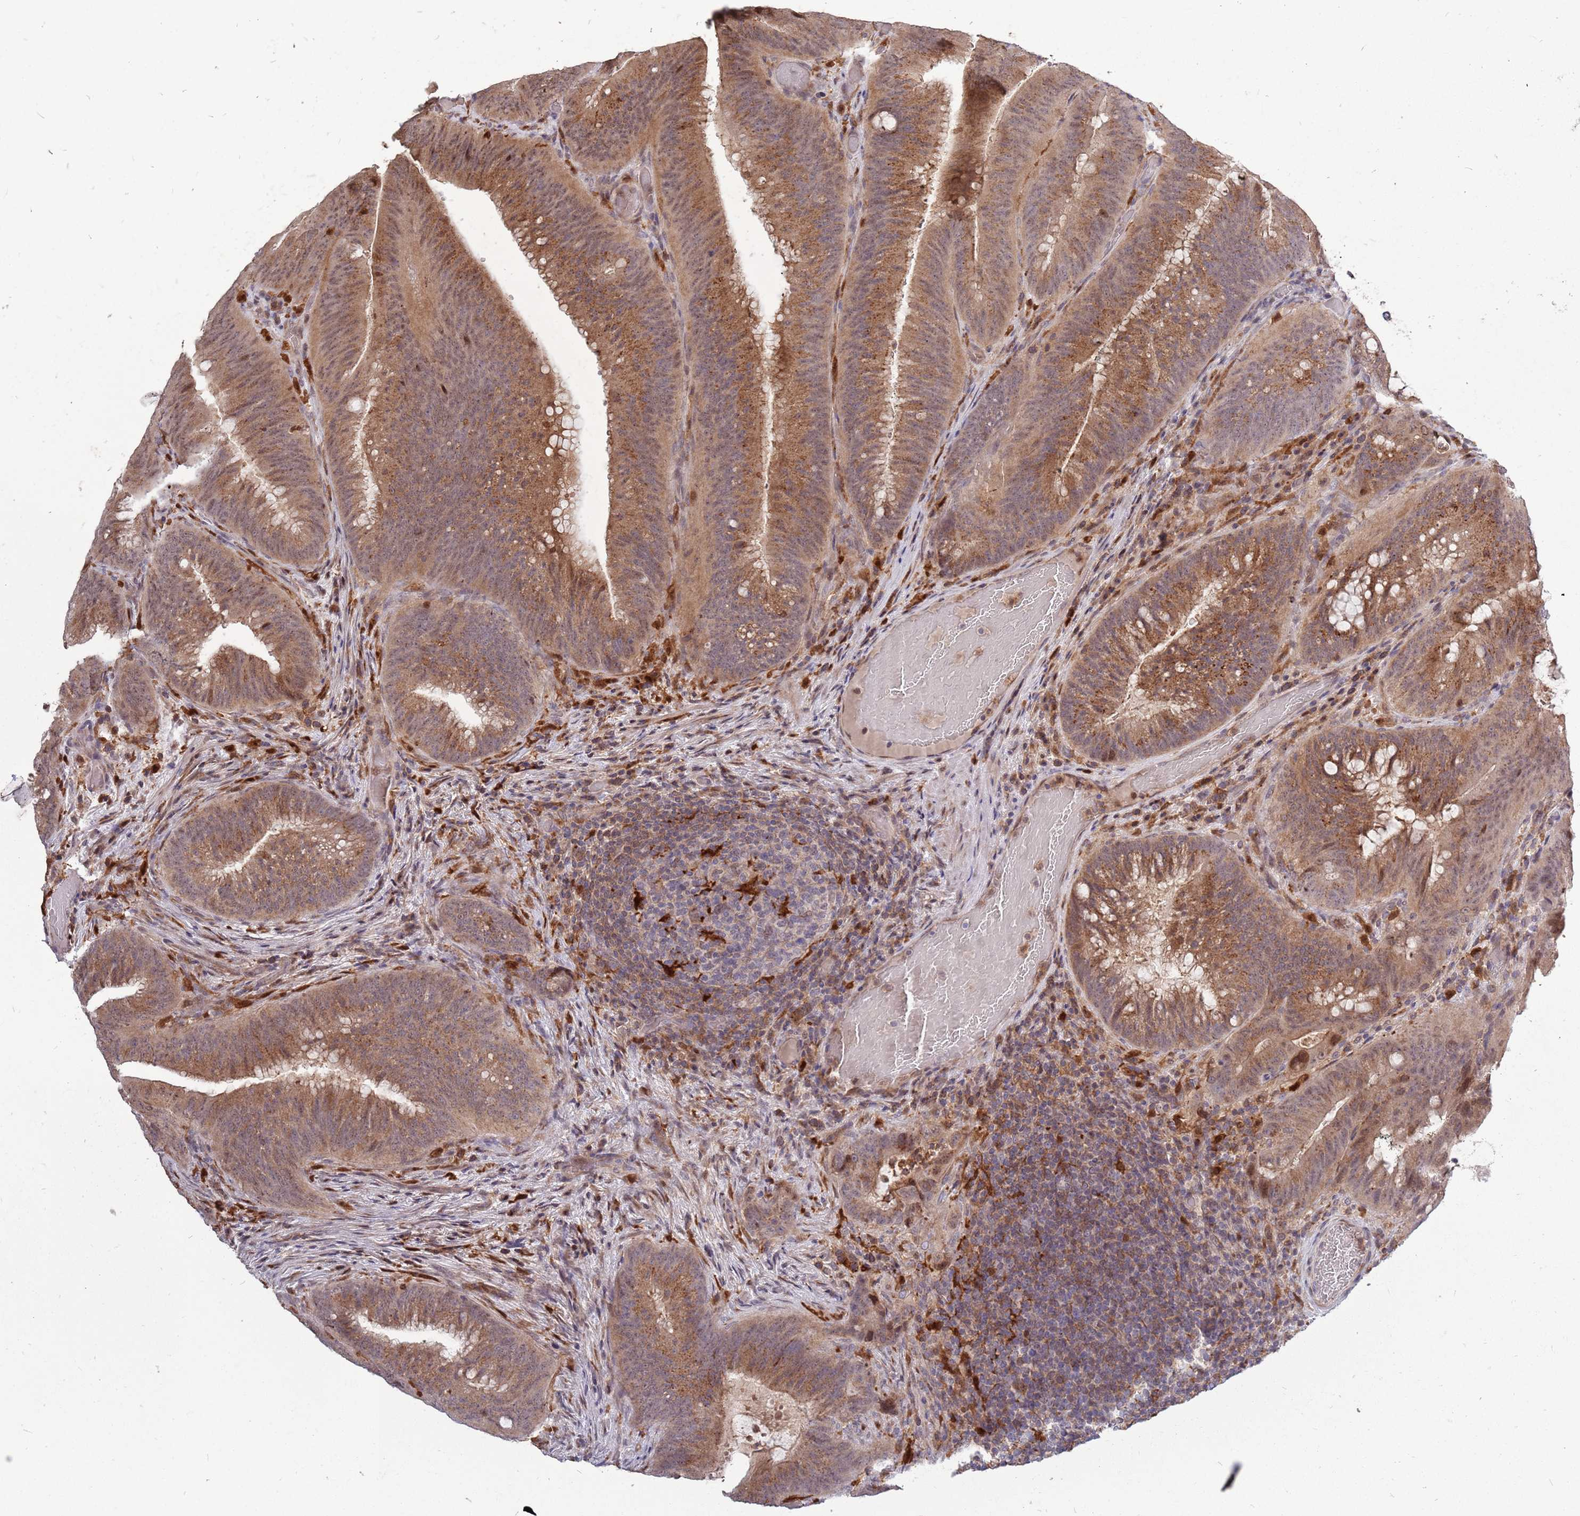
{"staining": {"intensity": "moderate", "quantity": ">75%", "location": "cytoplasmic/membranous,nuclear"}, "tissue": "colorectal cancer", "cell_type": "Tumor cells", "image_type": "cancer", "snomed": [{"axis": "morphology", "description": "Adenocarcinoma, NOS"}, {"axis": "topography", "description": "Colon"}], "caption": "Protein staining demonstrates moderate cytoplasmic/membranous and nuclear expression in about >75% of tumor cells in adenocarcinoma (colorectal). (DAB (3,3'-diaminobenzidine) IHC, brown staining for protein, blue staining for nuclei).", "gene": "CCNJL", "patient": {"sex": "female", "age": 43}}